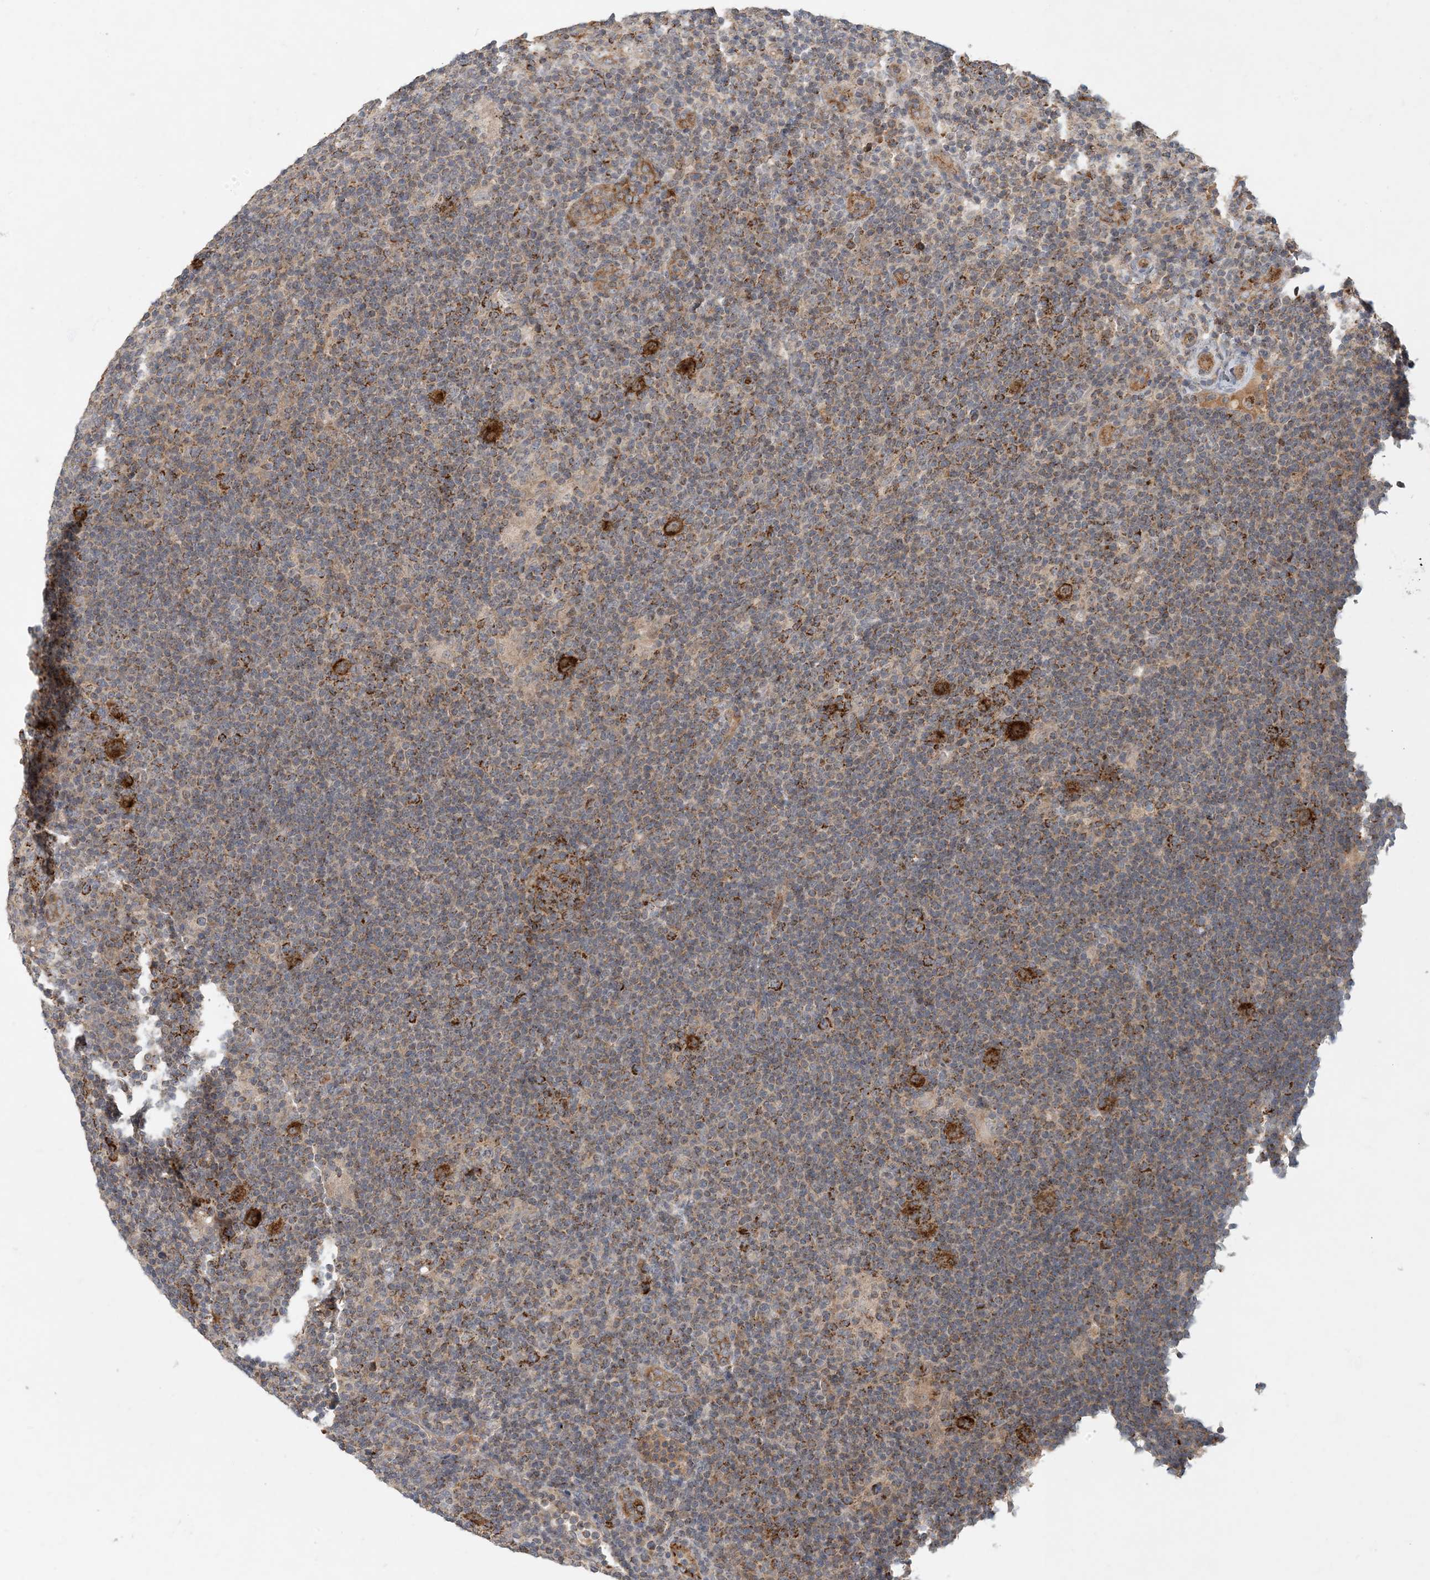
{"staining": {"intensity": "strong", "quantity": ">75%", "location": "cytoplasmic/membranous"}, "tissue": "lymphoma", "cell_type": "Tumor cells", "image_type": "cancer", "snomed": [{"axis": "morphology", "description": "Hodgkin's disease, NOS"}, {"axis": "topography", "description": "Lymph node"}], "caption": "Strong cytoplasmic/membranous expression is seen in about >75% of tumor cells in Hodgkin's disease.", "gene": "ZBTB3", "patient": {"sex": "female", "age": 57}}